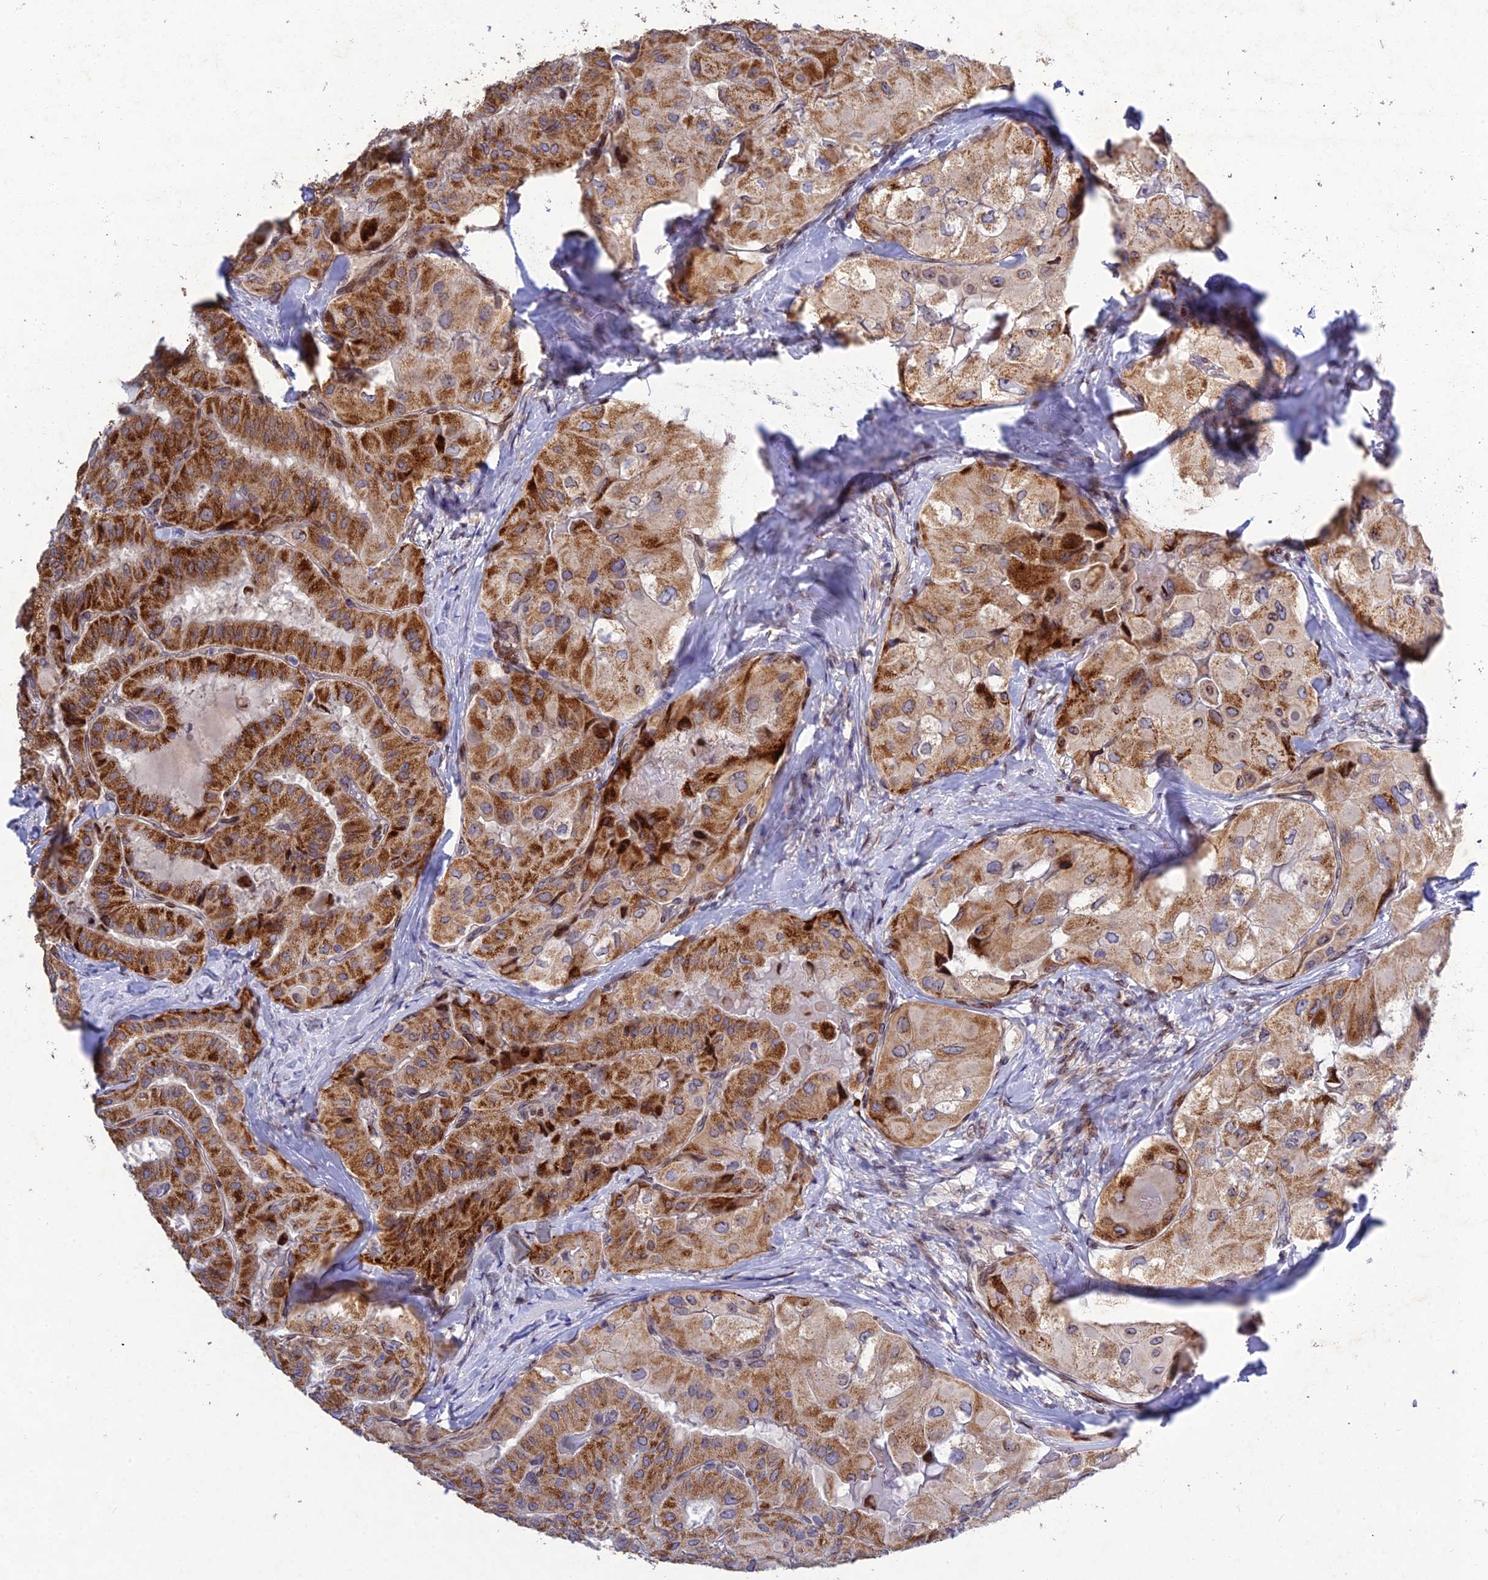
{"staining": {"intensity": "strong", "quantity": ">75%", "location": "cytoplasmic/membranous"}, "tissue": "thyroid cancer", "cell_type": "Tumor cells", "image_type": "cancer", "snomed": [{"axis": "morphology", "description": "Normal tissue, NOS"}, {"axis": "morphology", "description": "Papillary adenocarcinoma, NOS"}, {"axis": "topography", "description": "Thyroid gland"}], "caption": "Immunohistochemical staining of human papillary adenocarcinoma (thyroid) displays high levels of strong cytoplasmic/membranous protein staining in about >75% of tumor cells.", "gene": "MGAT2", "patient": {"sex": "female", "age": 59}}